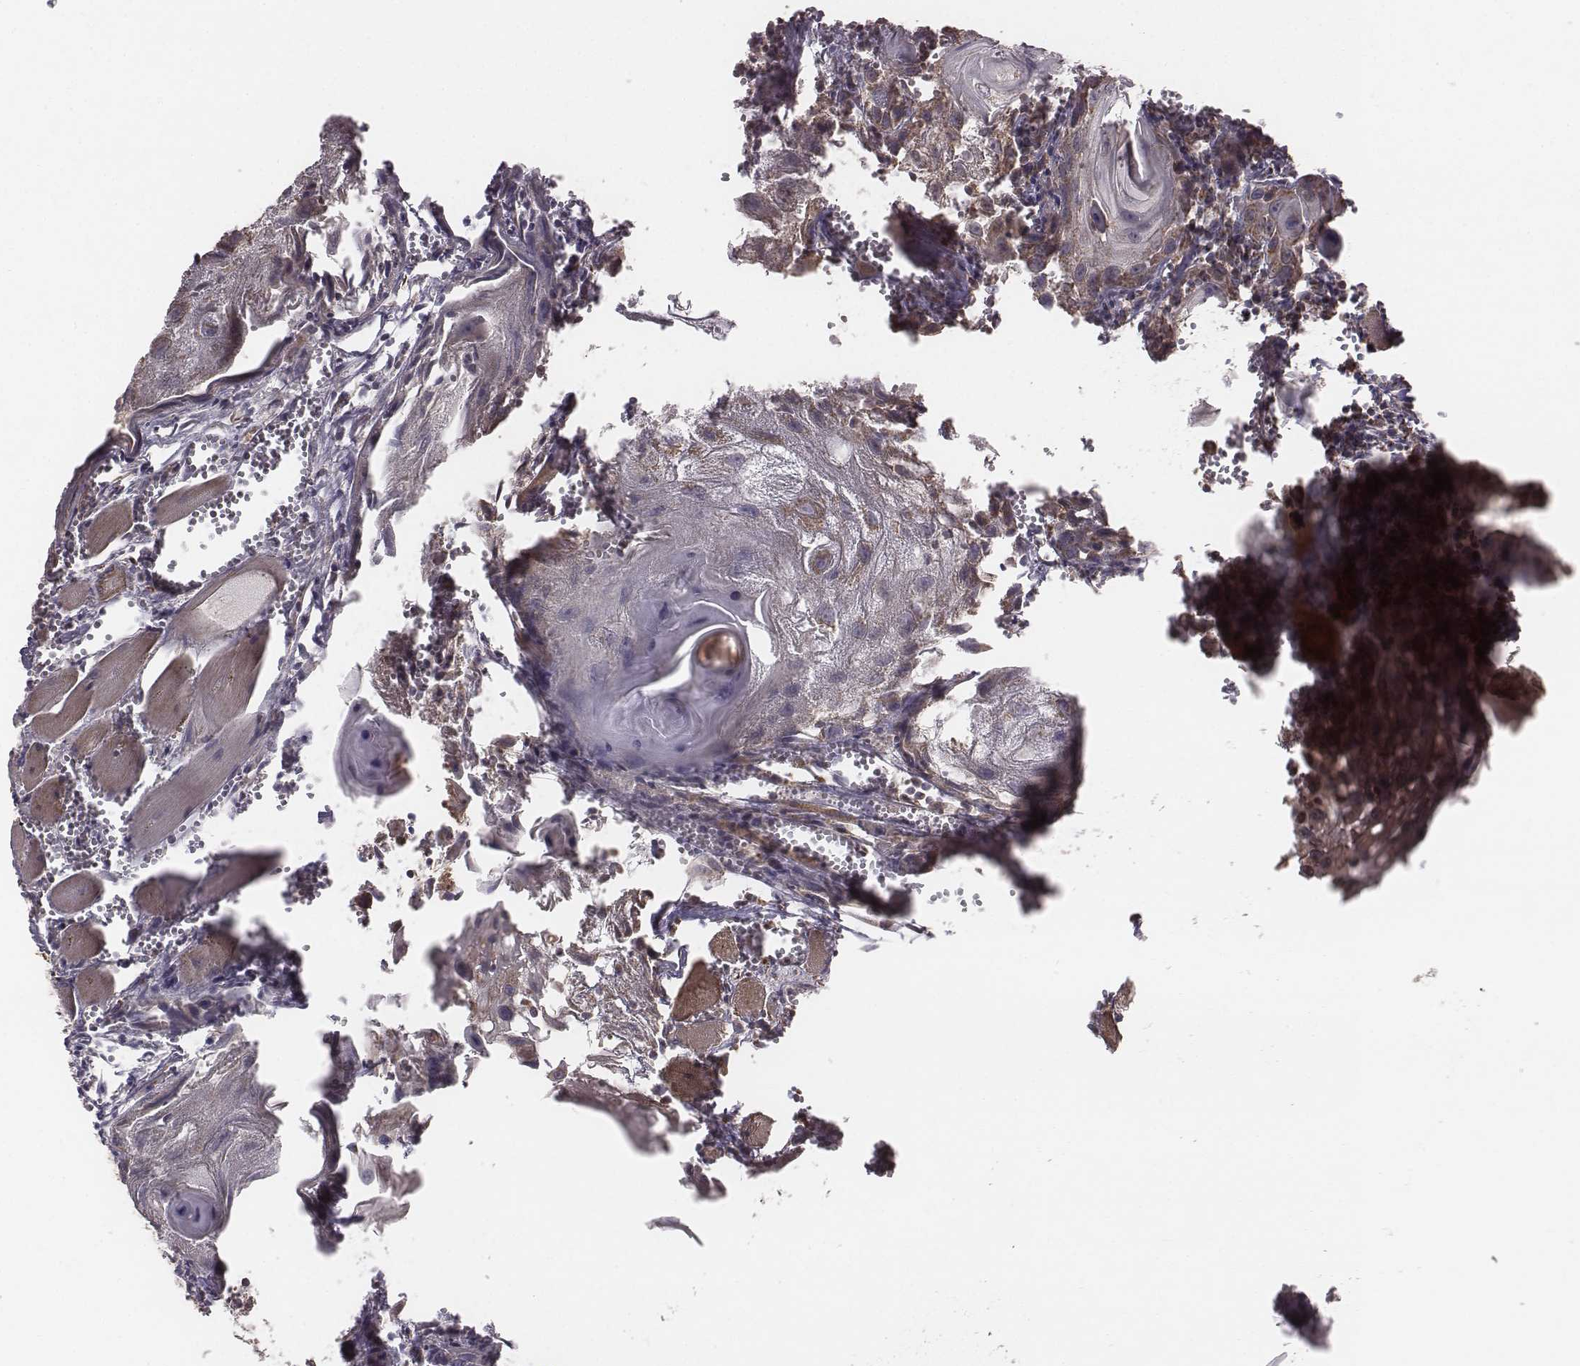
{"staining": {"intensity": "moderate", "quantity": ">75%", "location": "cytoplasmic/membranous"}, "tissue": "head and neck cancer", "cell_type": "Tumor cells", "image_type": "cancer", "snomed": [{"axis": "morphology", "description": "Squamous cell carcinoma, NOS"}, {"axis": "topography", "description": "Head-Neck"}], "caption": "Protein staining of head and neck squamous cell carcinoma tissue exhibits moderate cytoplasmic/membranous staining in approximately >75% of tumor cells.", "gene": "PDCD2L", "patient": {"sex": "female", "age": 80}}